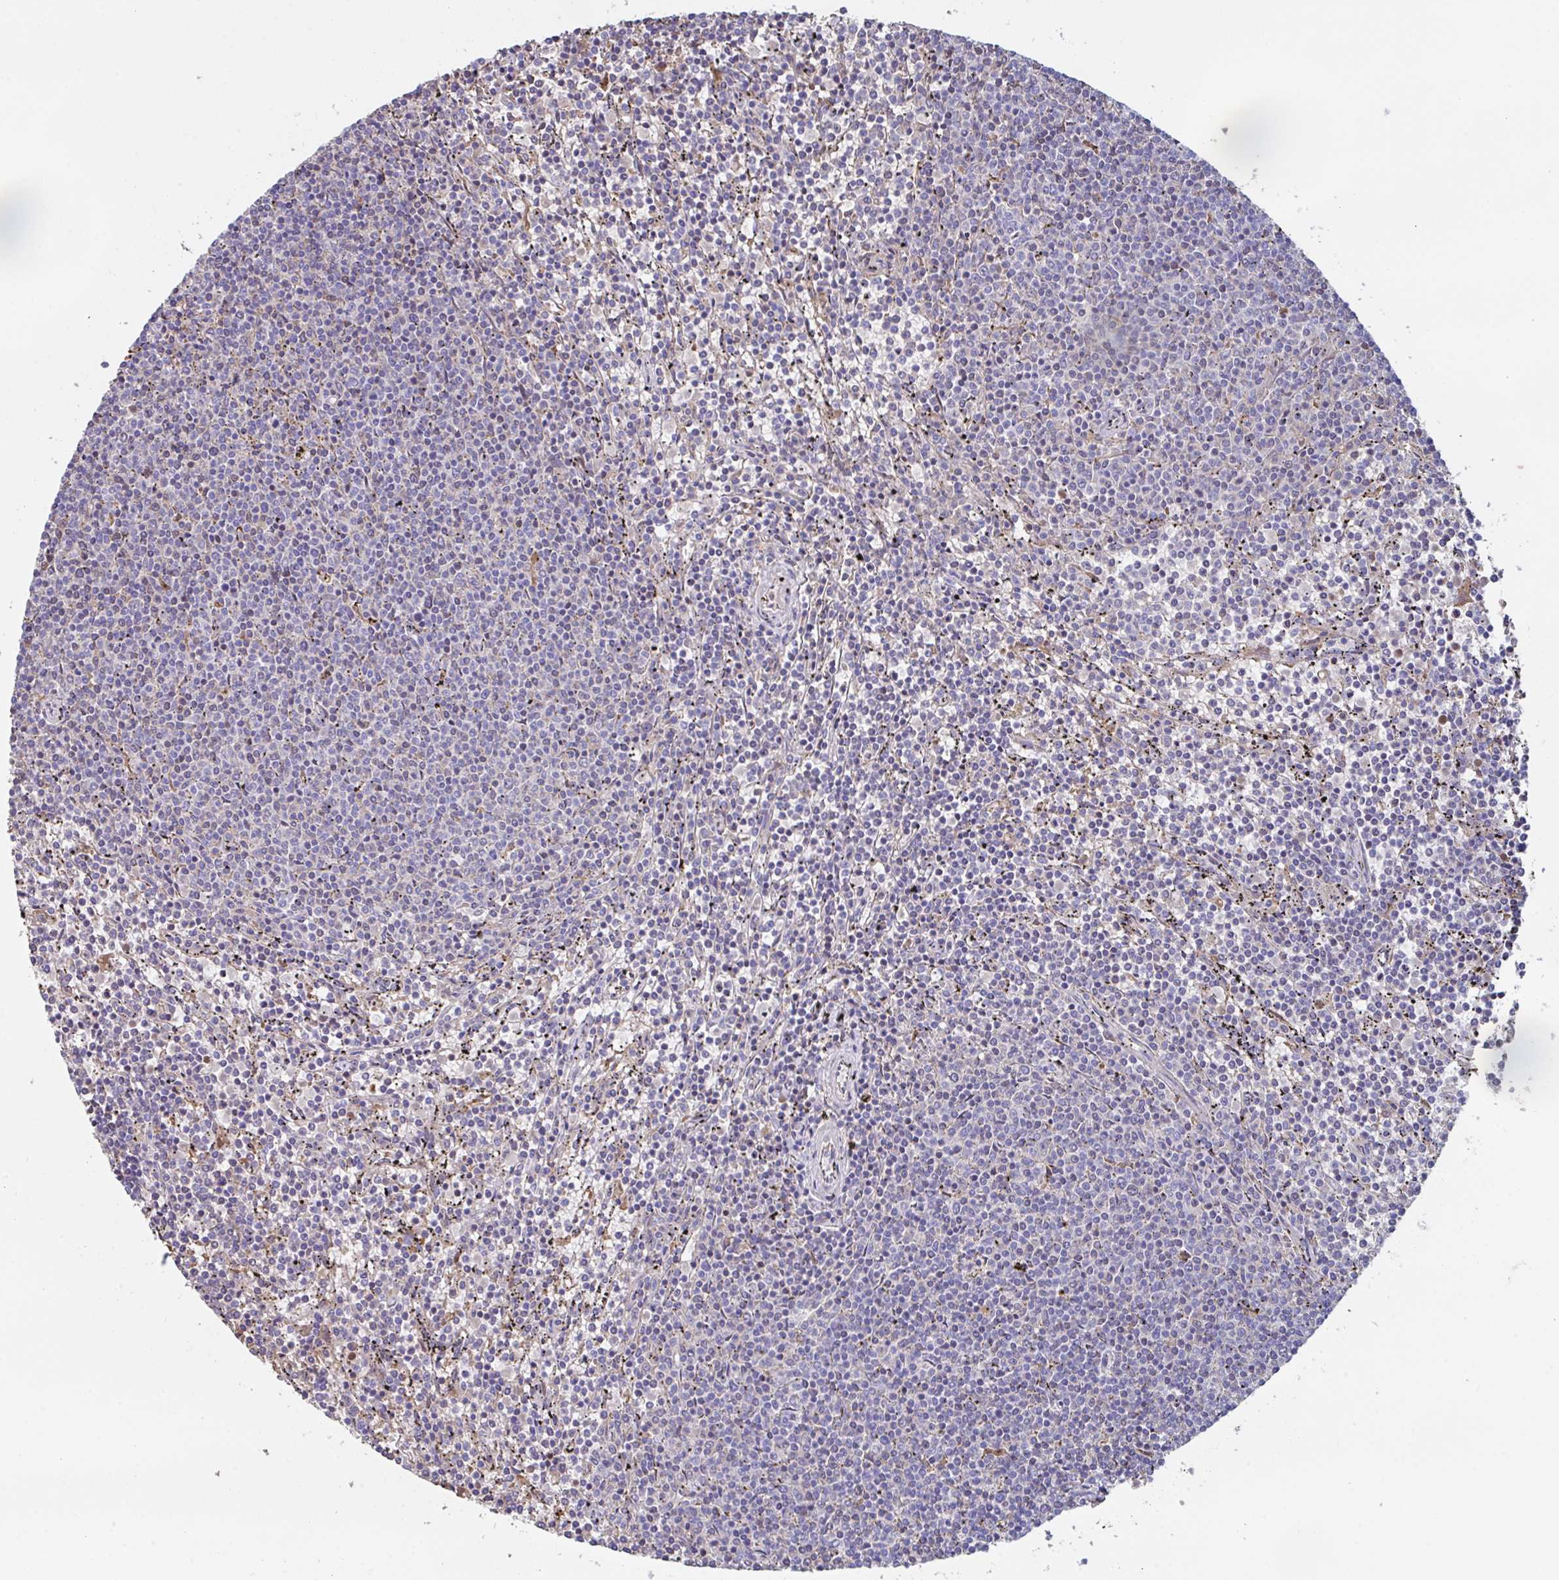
{"staining": {"intensity": "negative", "quantity": "none", "location": "none"}, "tissue": "lymphoma", "cell_type": "Tumor cells", "image_type": "cancer", "snomed": [{"axis": "morphology", "description": "Malignant lymphoma, non-Hodgkin's type, Low grade"}, {"axis": "topography", "description": "Spleen"}], "caption": "High power microscopy image of an immunohistochemistry micrograph of low-grade malignant lymphoma, non-Hodgkin's type, revealing no significant staining in tumor cells.", "gene": "TFAP2C", "patient": {"sex": "female", "age": 50}}